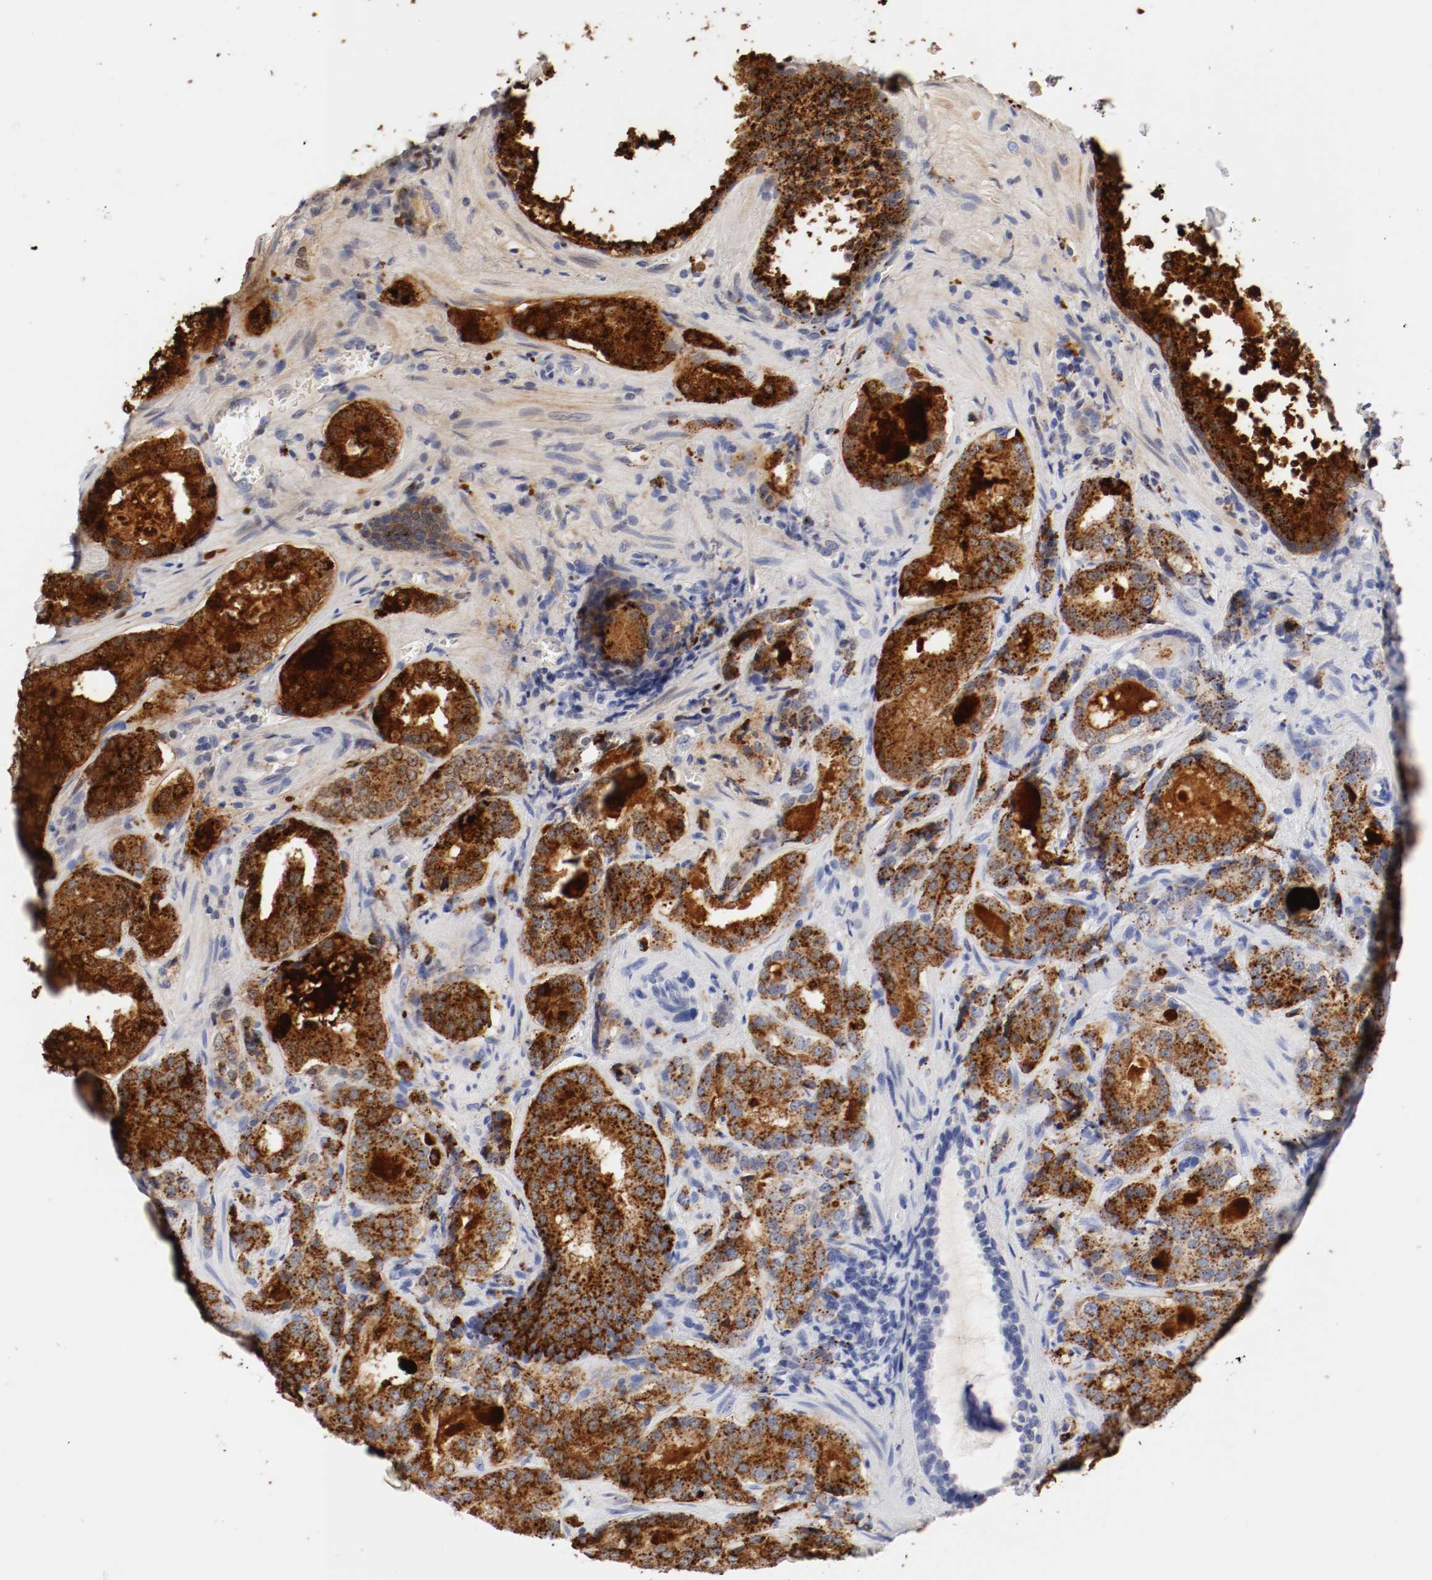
{"staining": {"intensity": "strong", "quantity": ">75%", "location": "cytoplasmic/membranous"}, "tissue": "prostate cancer", "cell_type": "Tumor cells", "image_type": "cancer", "snomed": [{"axis": "morphology", "description": "Adenocarcinoma, High grade"}, {"axis": "topography", "description": "Prostate"}], "caption": "The immunohistochemical stain shows strong cytoplasmic/membranous expression in tumor cells of prostate adenocarcinoma (high-grade) tissue. (IHC, brightfield microscopy, high magnification).", "gene": "GAD1", "patient": {"sex": "male", "age": 58}}